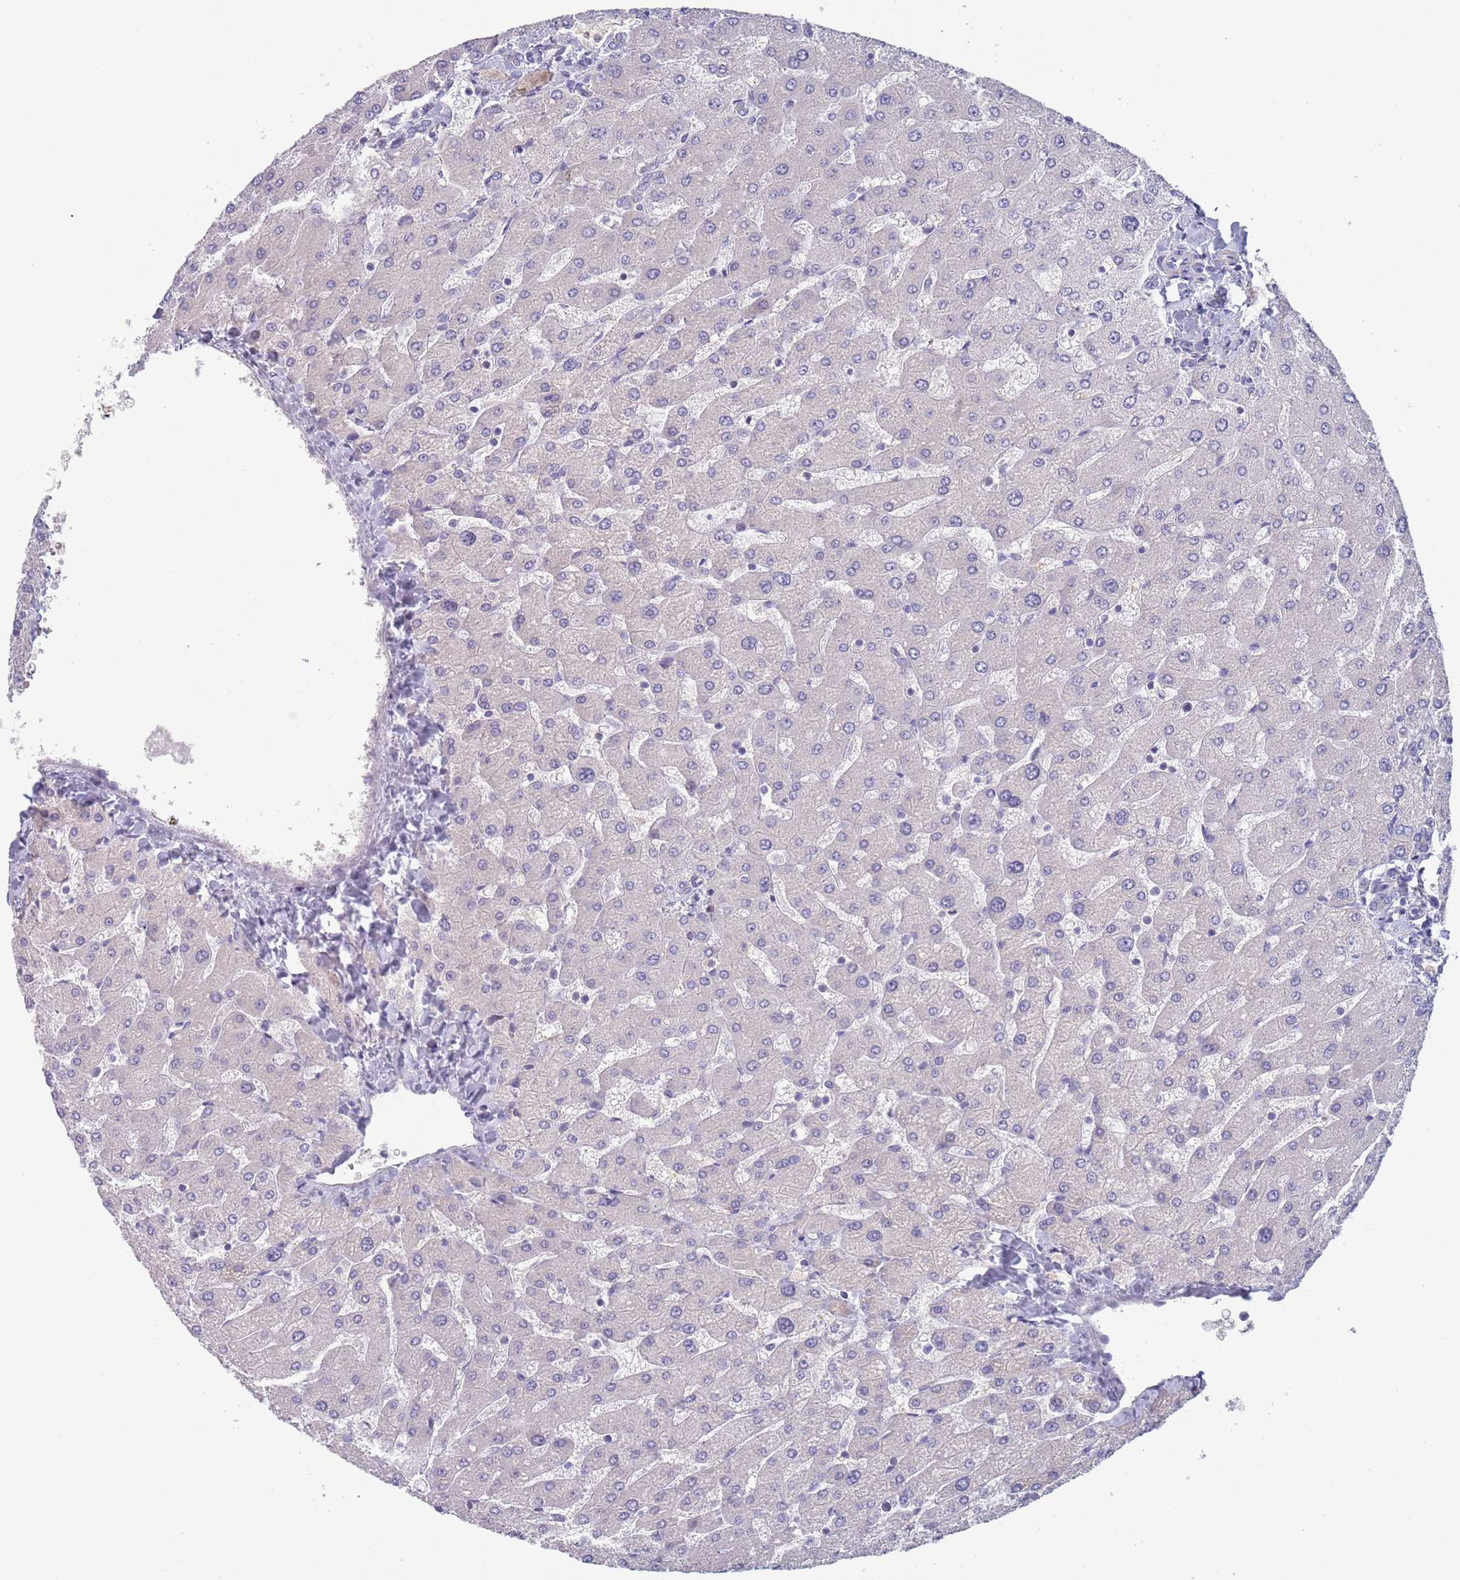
{"staining": {"intensity": "negative", "quantity": "none", "location": "none"}, "tissue": "liver", "cell_type": "Cholangiocytes", "image_type": "normal", "snomed": [{"axis": "morphology", "description": "Normal tissue, NOS"}, {"axis": "topography", "description": "Liver"}], "caption": "This photomicrograph is of normal liver stained with immunohistochemistry to label a protein in brown with the nuclei are counter-stained blue. There is no positivity in cholangiocytes.", "gene": "CLNS1A", "patient": {"sex": "male", "age": 55}}